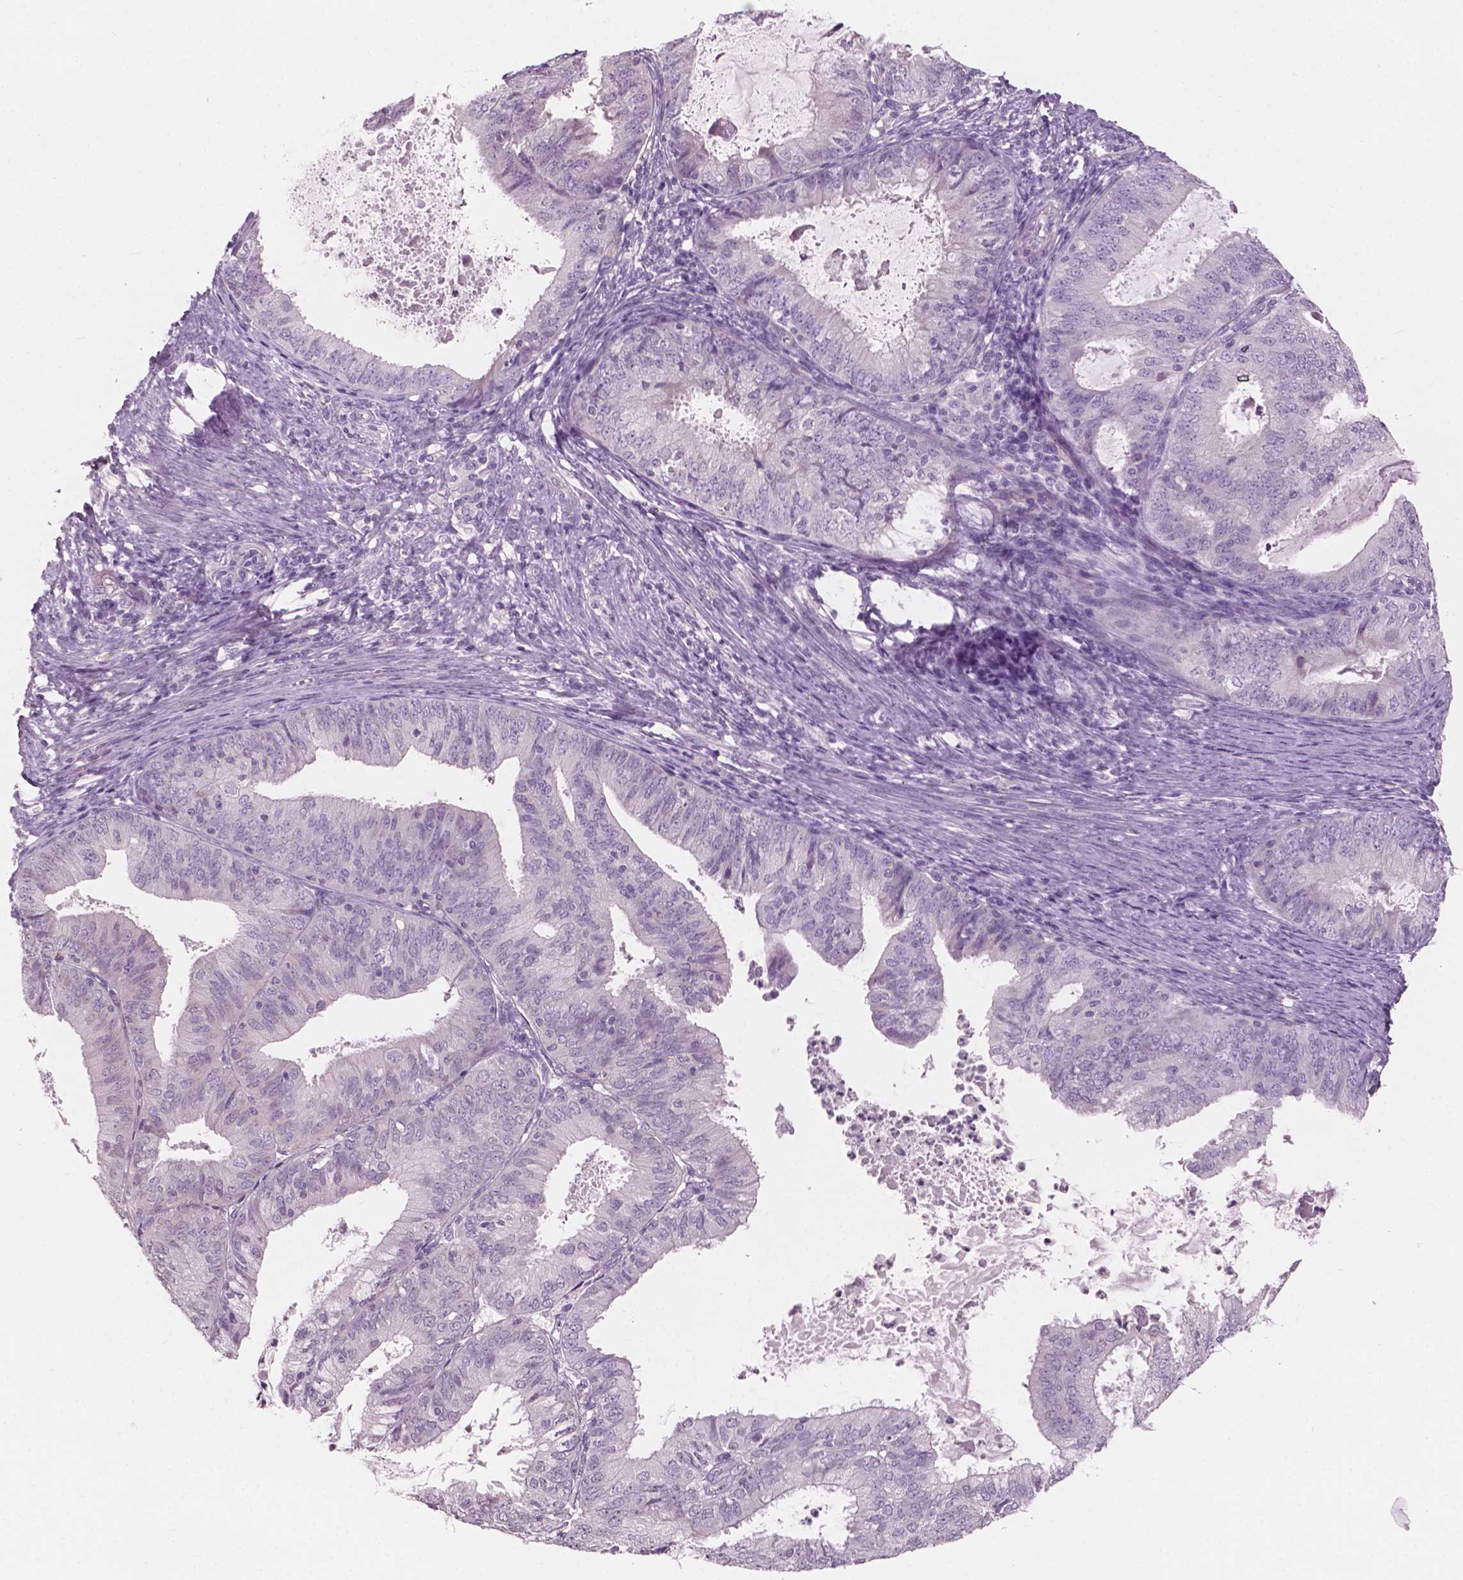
{"staining": {"intensity": "negative", "quantity": "none", "location": "none"}, "tissue": "endometrial cancer", "cell_type": "Tumor cells", "image_type": "cancer", "snomed": [{"axis": "morphology", "description": "Adenocarcinoma, NOS"}, {"axis": "topography", "description": "Endometrium"}], "caption": "Protein analysis of adenocarcinoma (endometrial) reveals no significant staining in tumor cells.", "gene": "AWAT1", "patient": {"sex": "female", "age": 57}}